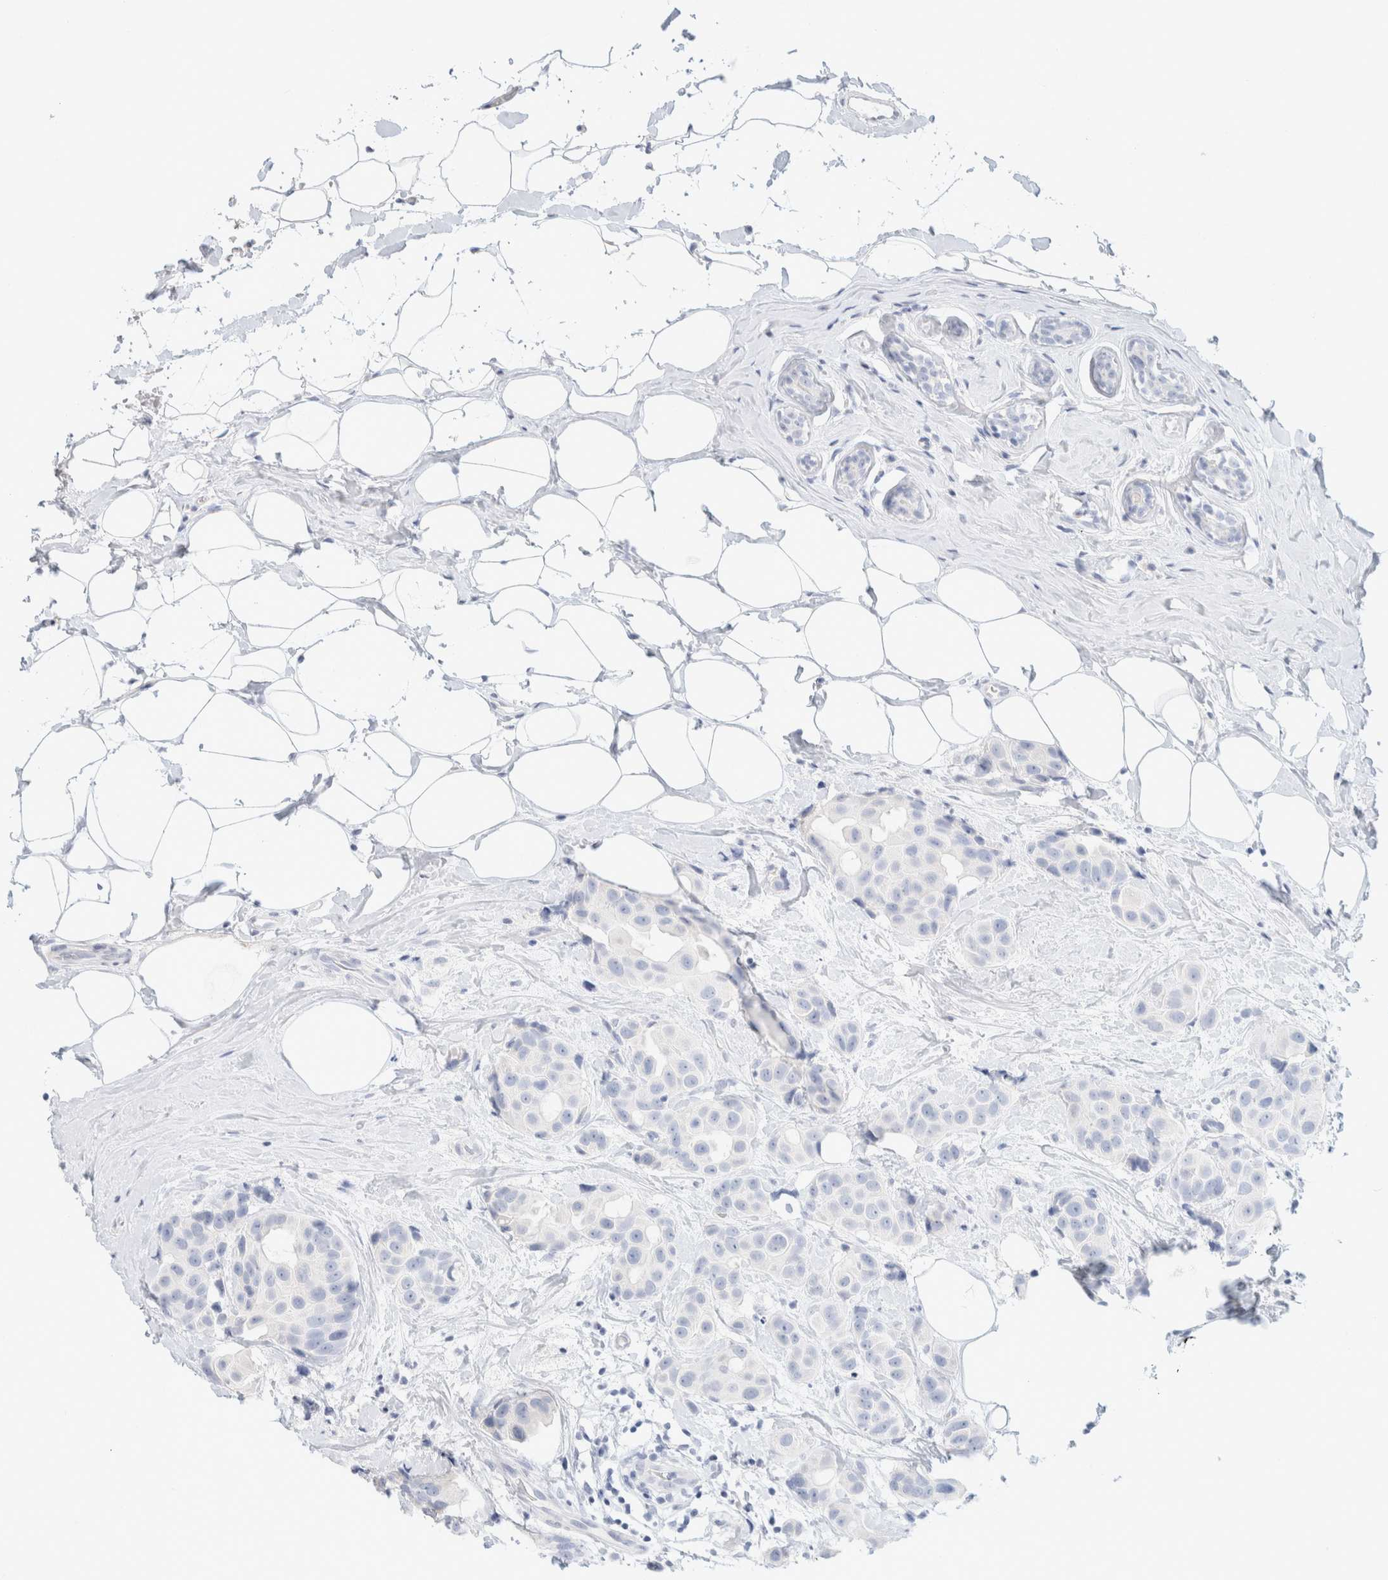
{"staining": {"intensity": "negative", "quantity": "none", "location": "none"}, "tissue": "breast cancer", "cell_type": "Tumor cells", "image_type": "cancer", "snomed": [{"axis": "morphology", "description": "Normal tissue, NOS"}, {"axis": "morphology", "description": "Duct carcinoma"}, {"axis": "topography", "description": "Breast"}], "caption": "An immunohistochemistry micrograph of infiltrating ductal carcinoma (breast) is shown. There is no staining in tumor cells of infiltrating ductal carcinoma (breast). Brightfield microscopy of IHC stained with DAB (brown) and hematoxylin (blue), captured at high magnification.", "gene": "CPQ", "patient": {"sex": "female", "age": 39}}